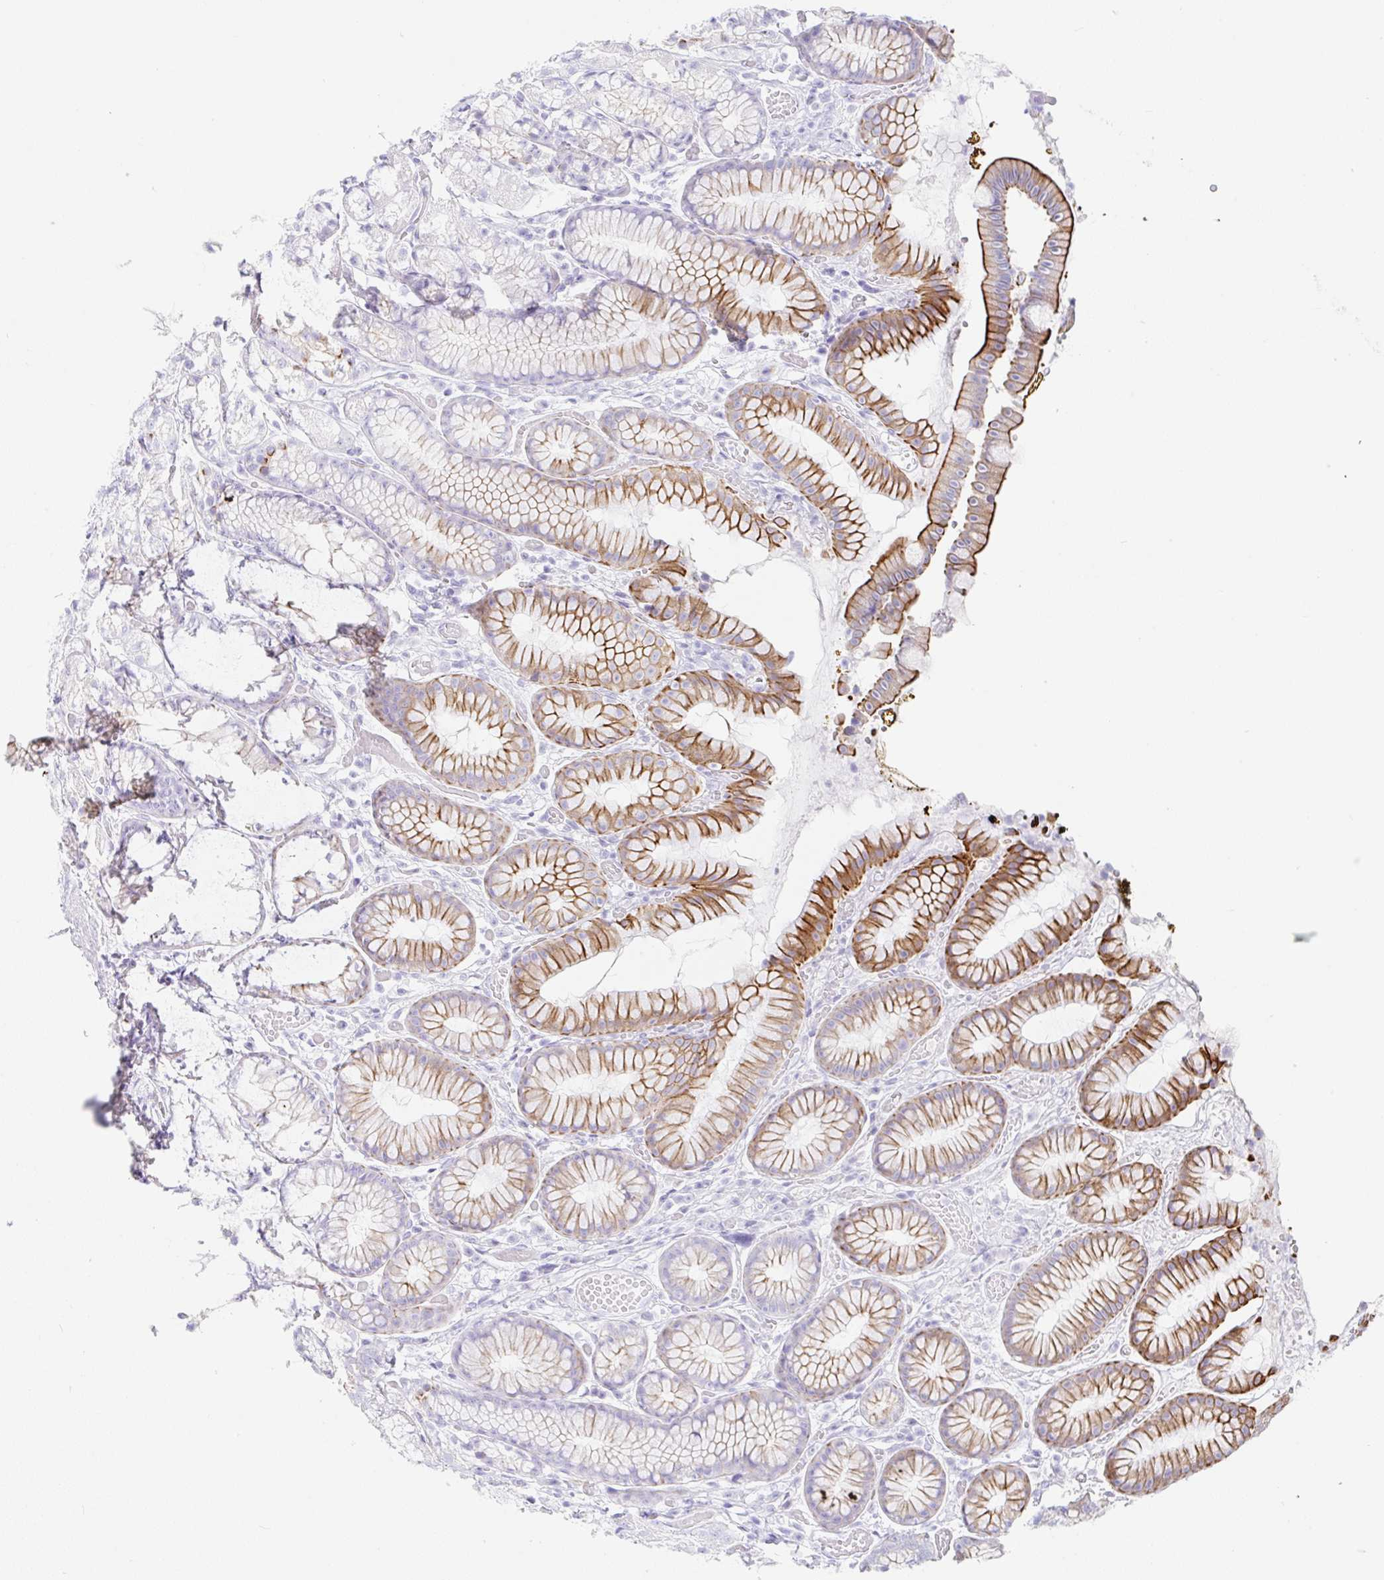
{"staining": {"intensity": "strong", "quantity": "<25%", "location": "cytoplasmic/membranous"}, "tissue": "stomach", "cell_type": "Glandular cells", "image_type": "normal", "snomed": [{"axis": "morphology", "description": "Normal tissue, NOS"}, {"axis": "topography", "description": "Smooth muscle"}, {"axis": "topography", "description": "Stomach"}], "caption": "Glandular cells show medium levels of strong cytoplasmic/membranous staining in approximately <25% of cells in benign human stomach. The staining was performed using DAB, with brown indicating positive protein expression. Nuclei are stained blue with hematoxylin.", "gene": "CLDND2", "patient": {"sex": "male", "age": 70}}